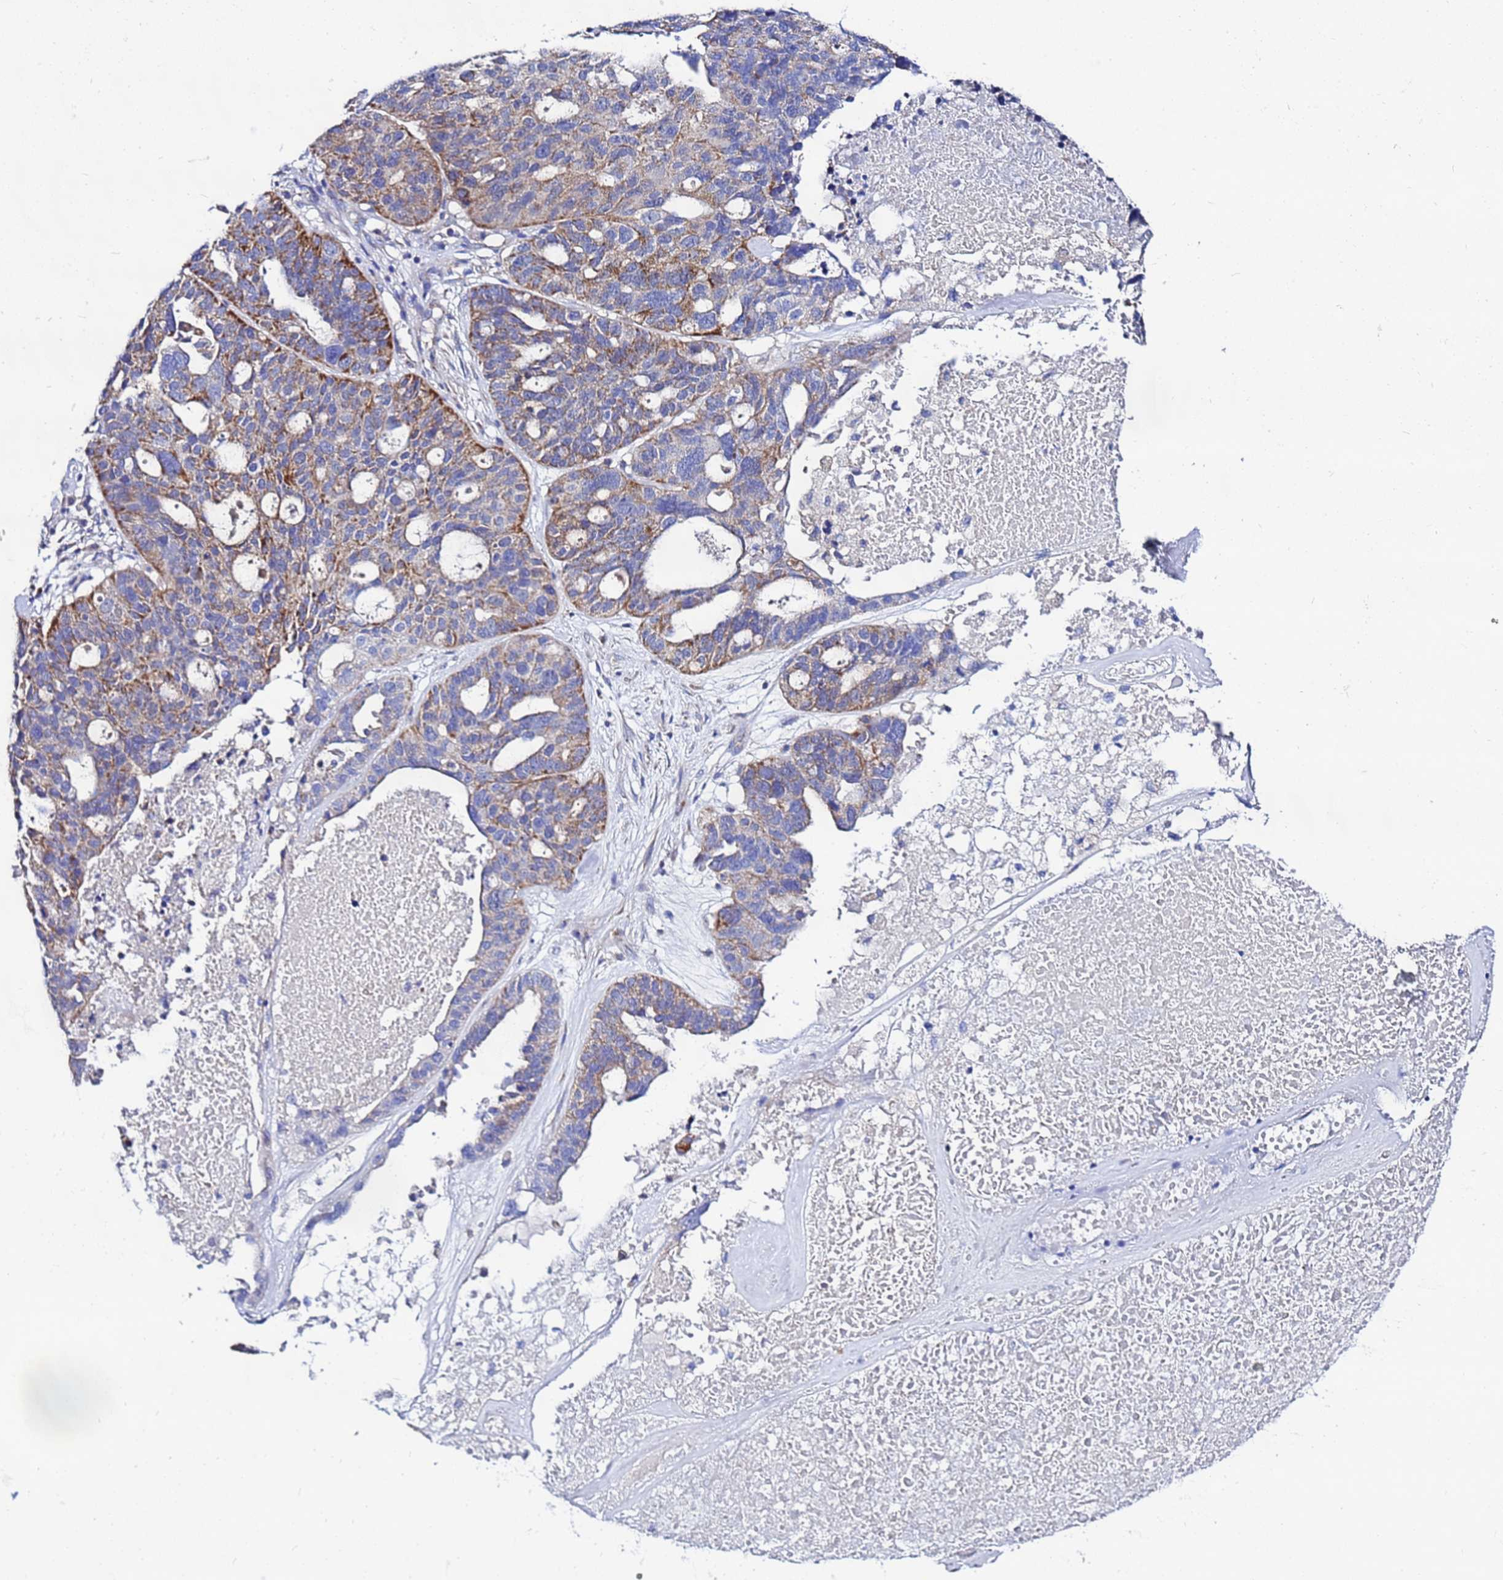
{"staining": {"intensity": "moderate", "quantity": "25%-75%", "location": "cytoplasmic/membranous"}, "tissue": "ovarian cancer", "cell_type": "Tumor cells", "image_type": "cancer", "snomed": [{"axis": "morphology", "description": "Cystadenocarcinoma, serous, NOS"}, {"axis": "topography", "description": "Ovary"}], "caption": "This is a micrograph of immunohistochemistry (IHC) staining of ovarian cancer, which shows moderate expression in the cytoplasmic/membranous of tumor cells.", "gene": "FAHD2A", "patient": {"sex": "female", "age": 59}}